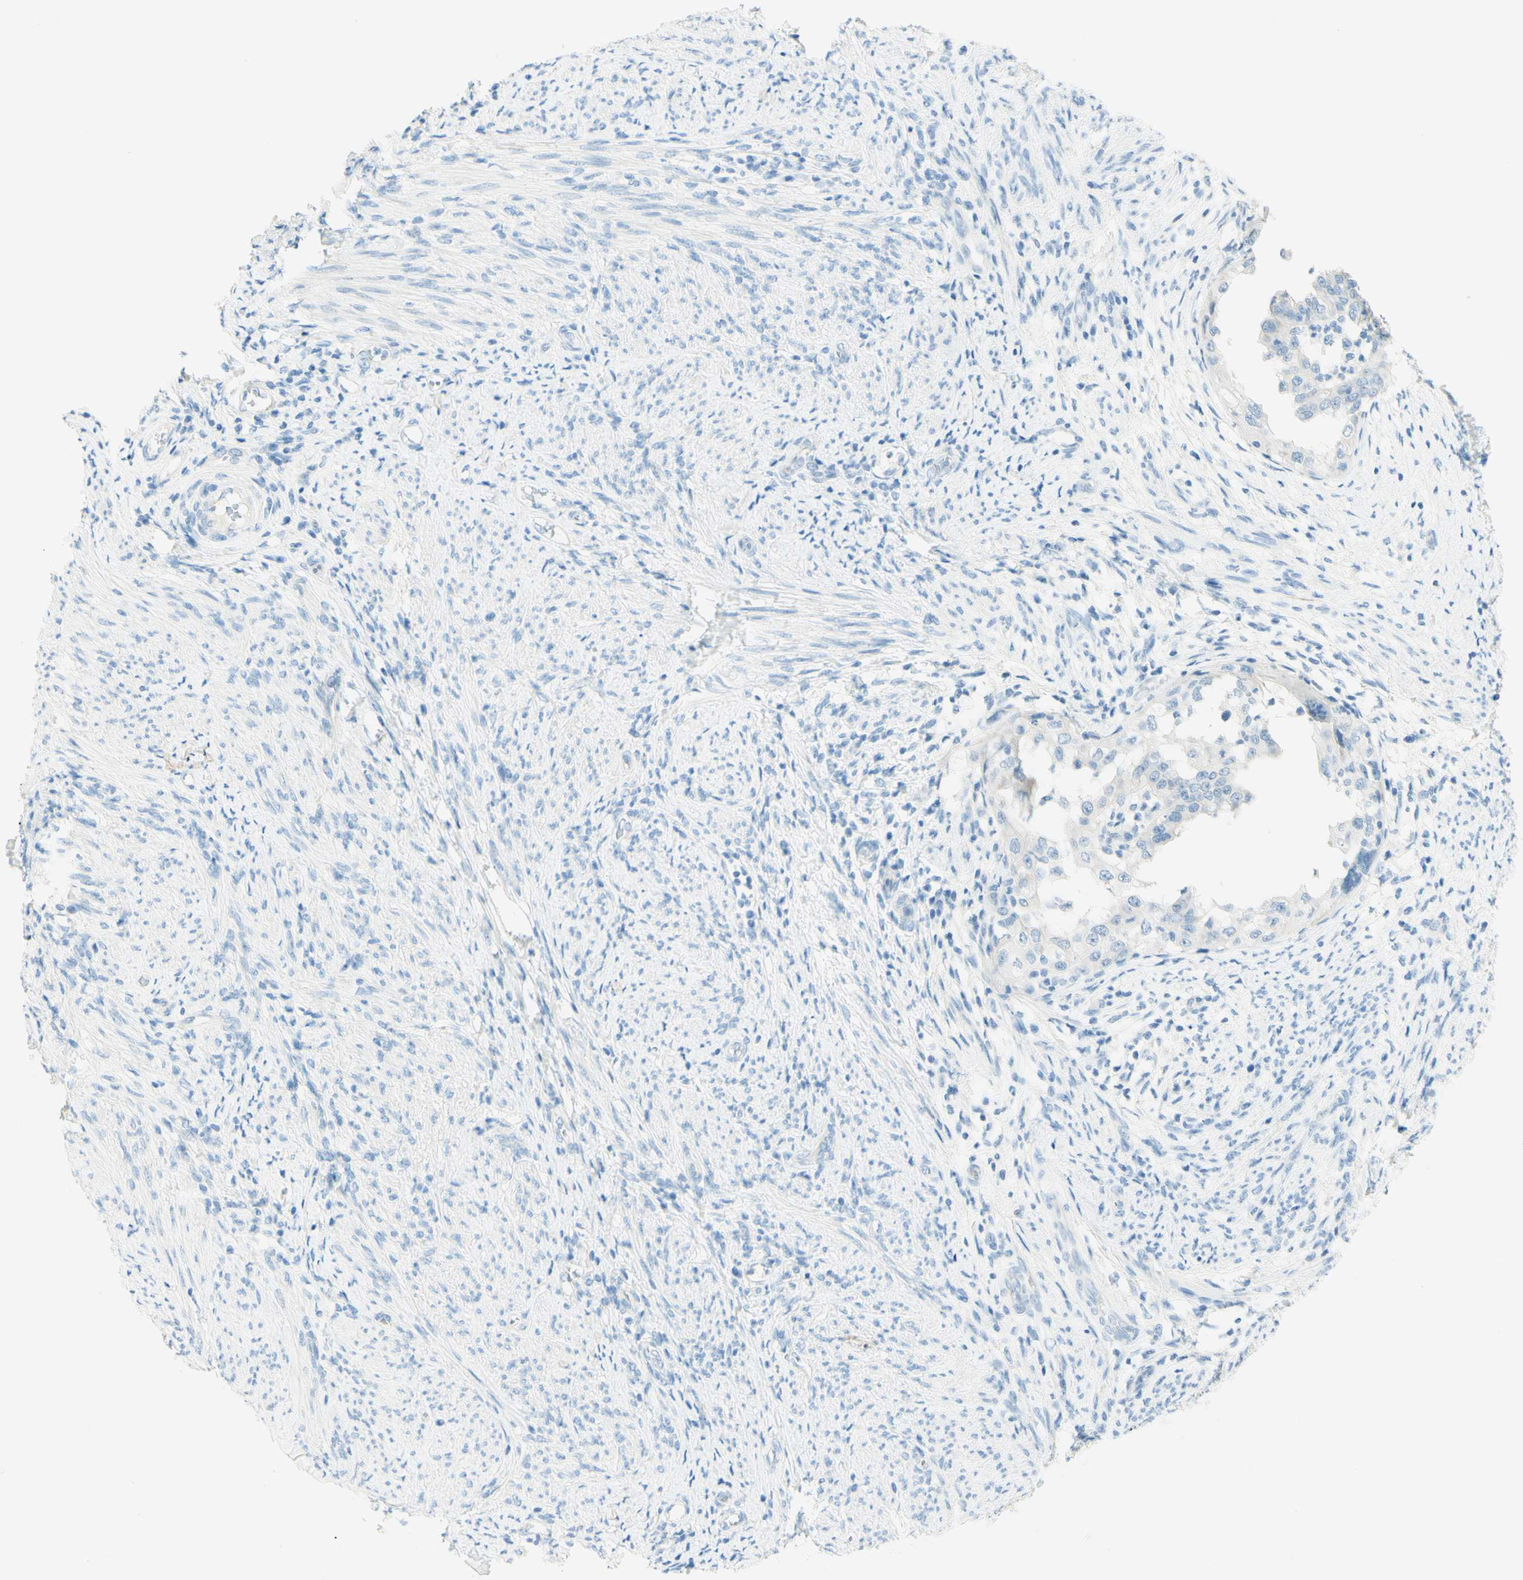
{"staining": {"intensity": "negative", "quantity": "none", "location": "none"}, "tissue": "endometrial cancer", "cell_type": "Tumor cells", "image_type": "cancer", "snomed": [{"axis": "morphology", "description": "Adenocarcinoma, NOS"}, {"axis": "topography", "description": "Endometrium"}], "caption": "Immunohistochemistry (IHC) of endometrial cancer shows no staining in tumor cells.", "gene": "TMEM132D", "patient": {"sex": "female", "age": 85}}